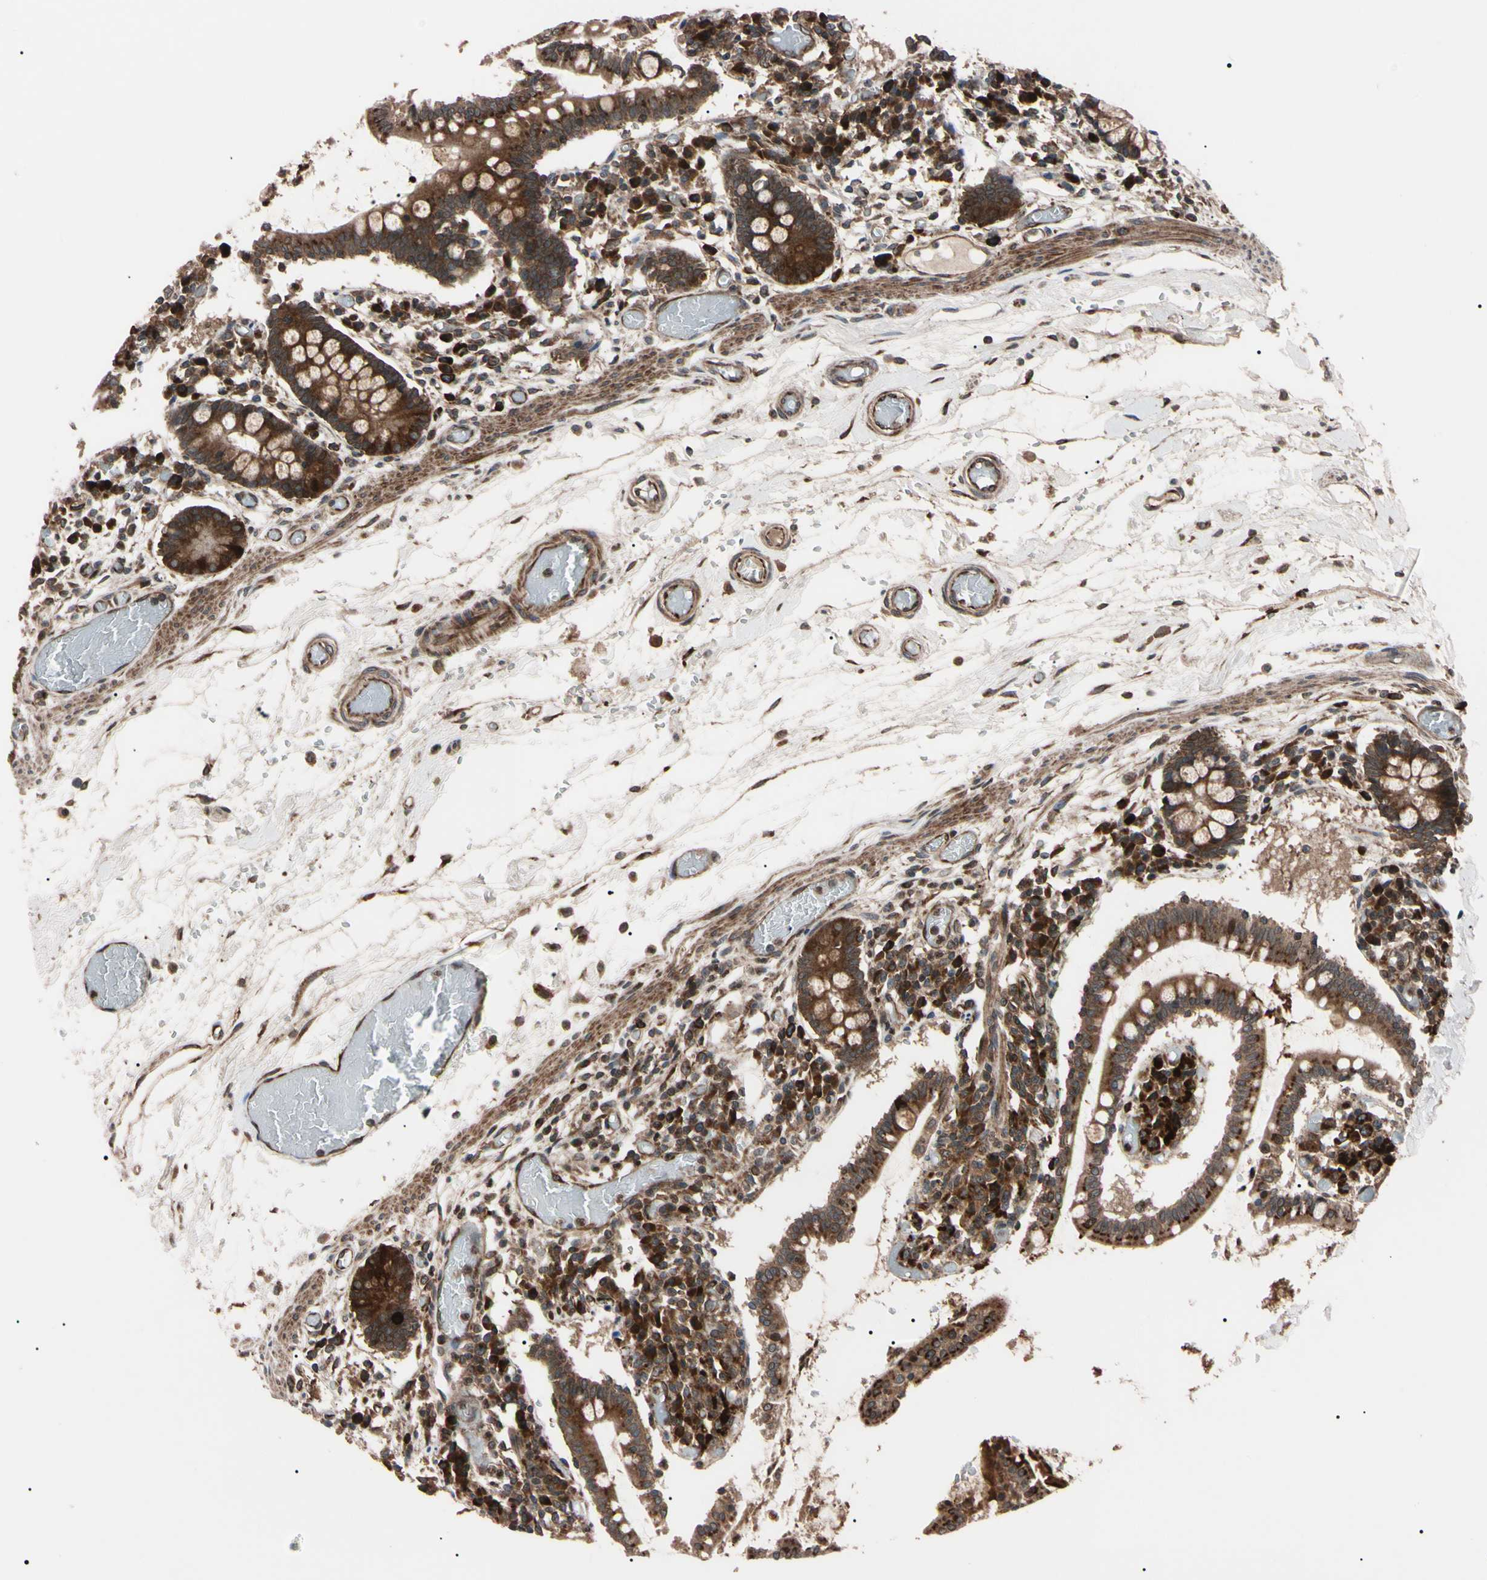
{"staining": {"intensity": "strong", "quantity": ">75%", "location": "cytoplasmic/membranous"}, "tissue": "small intestine", "cell_type": "Glandular cells", "image_type": "normal", "snomed": [{"axis": "morphology", "description": "Normal tissue, NOS"}, {"axis": "topography", "description": "Small intestine"}], "caption": "Immunohistochemistry of normal small intestine exhibits high levels of strong cytoplasmic/membranous positivity in about >75% of glandular cells. (Stains: DAB (3,3'-diaminobenzidine) in brown, nuclei in blue, Microscopy: brightfield microscopy at high magnification).", "gene": "GUCY1B1", "patient": {"sex": "female", "age": 61}}